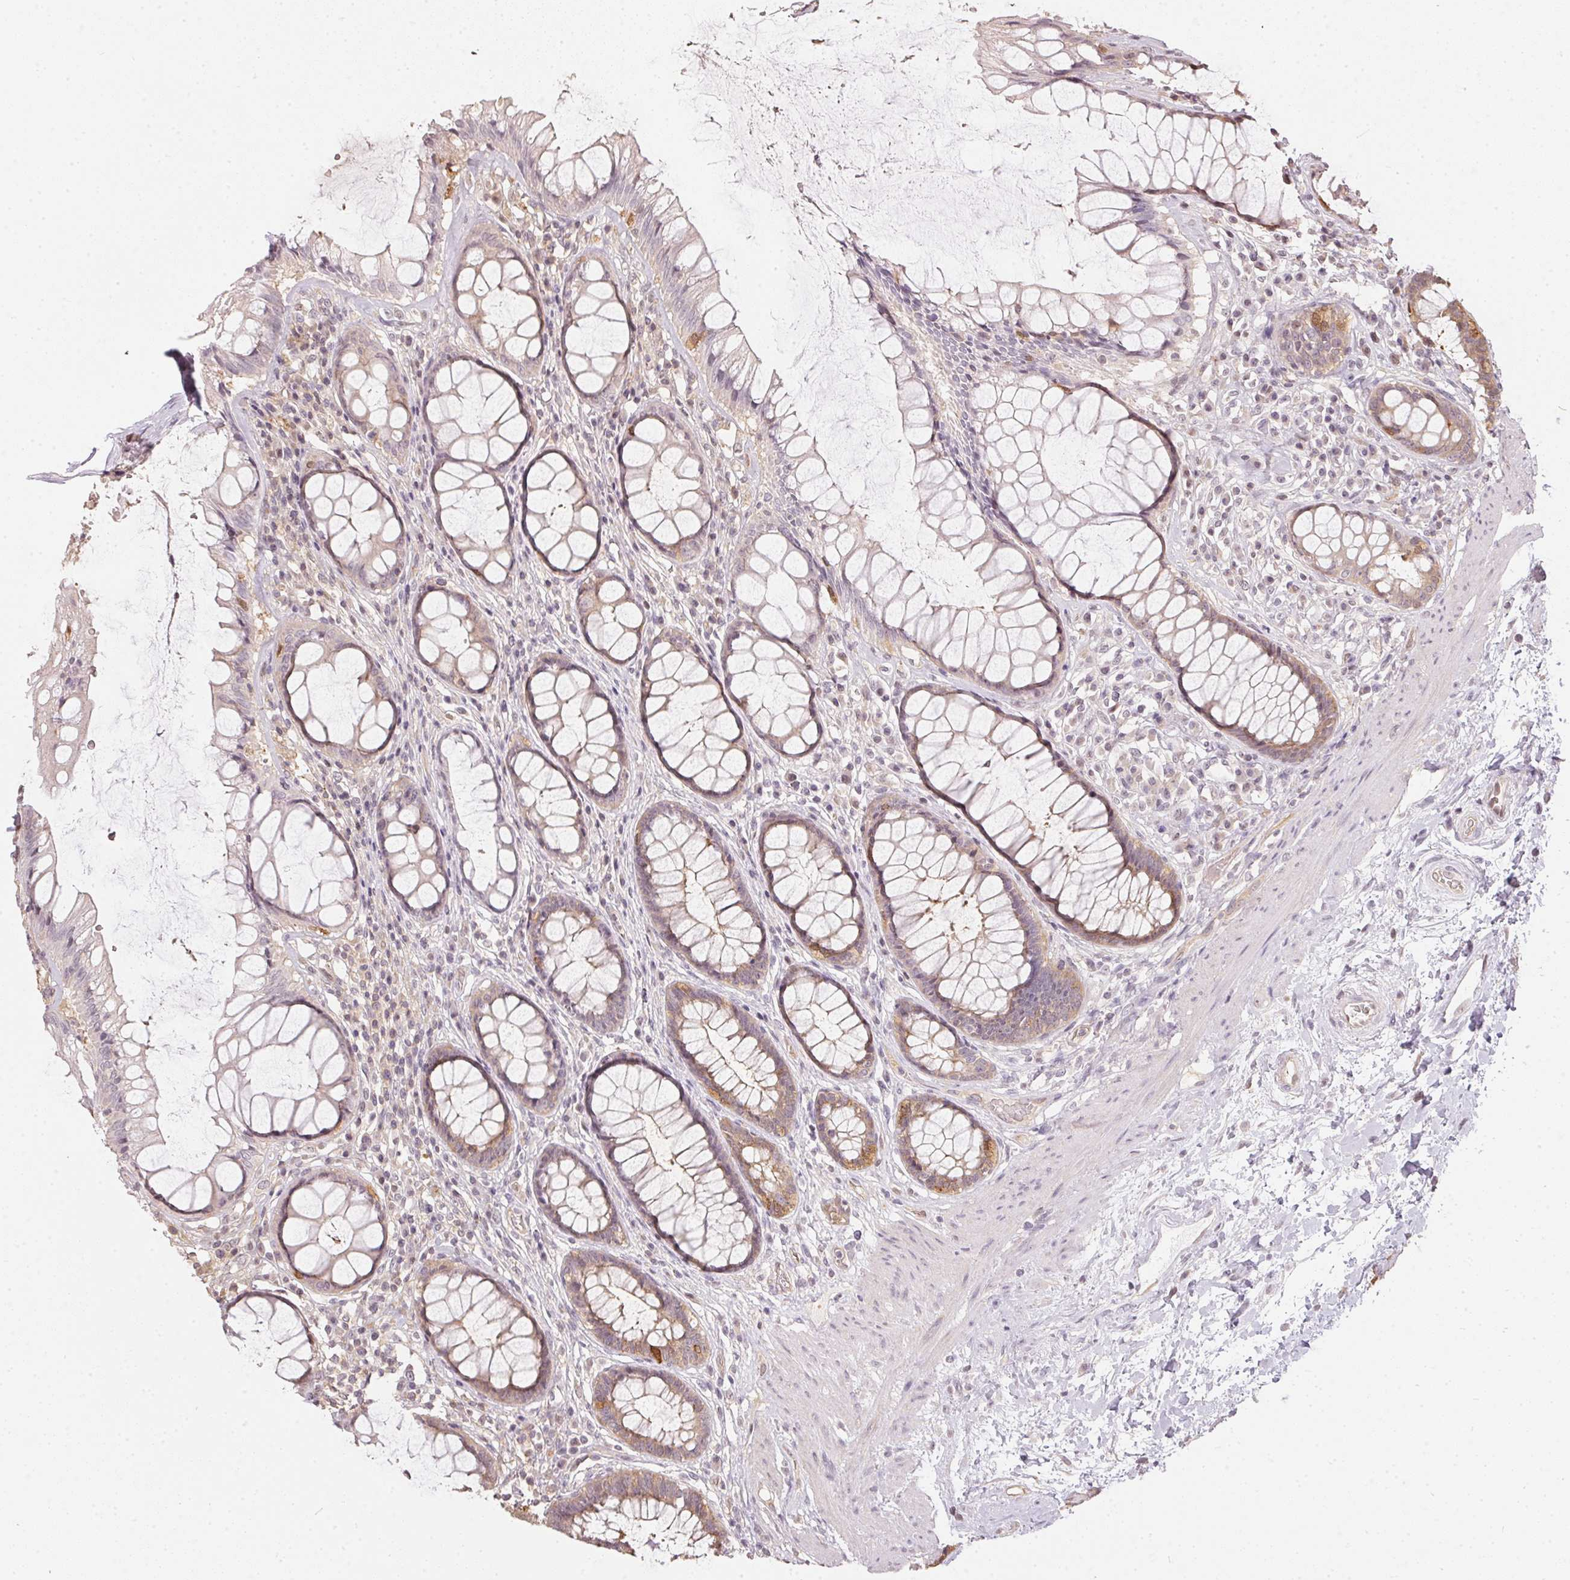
{"staining": {"intensity": "weak", "quantity": ">75%", "location": "cytoplasmic/membranous"}, "tissue": "rectum", "cell_type": "Glandular cells", "image_type": "normal", "snomed": [{"axis": "morphology", "description": "Normal tissue, NOS"}, {"axis": "topography", "description": "Rectum"}], "caption": "Approximately >75% of glandular cells in benign human rectum reveal weak cytoplasmic/membranous protein staining as visualized by brown immunohistochemical staining.", "gene": "BLMH", "patient": {"sex": "male", "age": 72}}